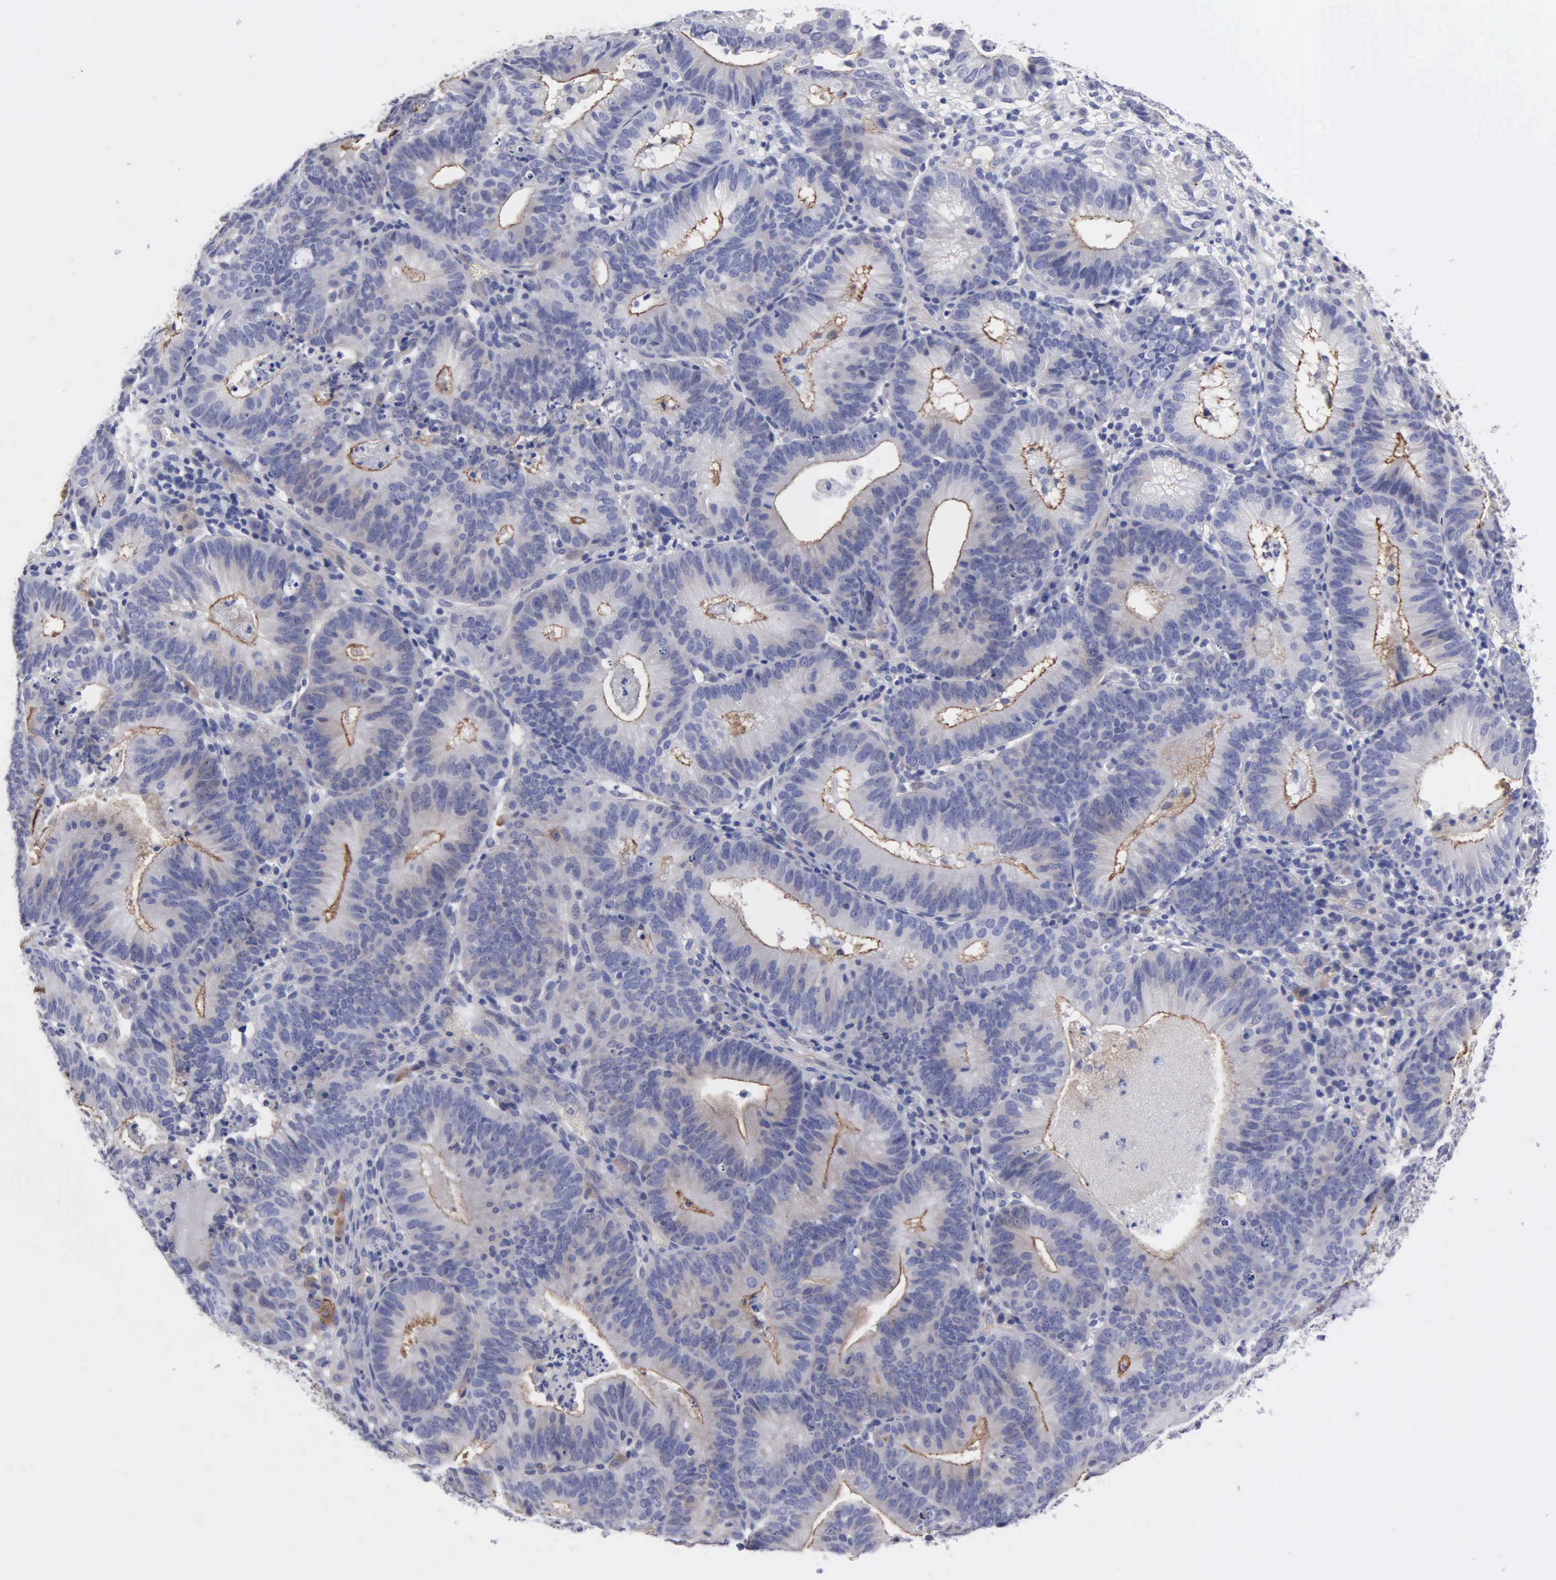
{"staining": {"intensity": "moderate", "quantity": "25%-75%", "location": "cytoplasmic/membranous"}, "tissue": "cervical cancer", "cell_type": "Tumor cells", "image_type": "cancer", "snomed": [{"axis": "morphology", "description": "Adenocarcinoma, NOS"}, {"axis": "topography", "description": "Cervix"}], "caption": "Immunohistochemical staining of human adenocarcinoma (cervical) exhibits medium levels of moderate cytoplasmic/membranous positivity in approximately 25%-75% of tumor cells.", "gene": "RDX", "patient": {"sex": "female", "age": 60}}